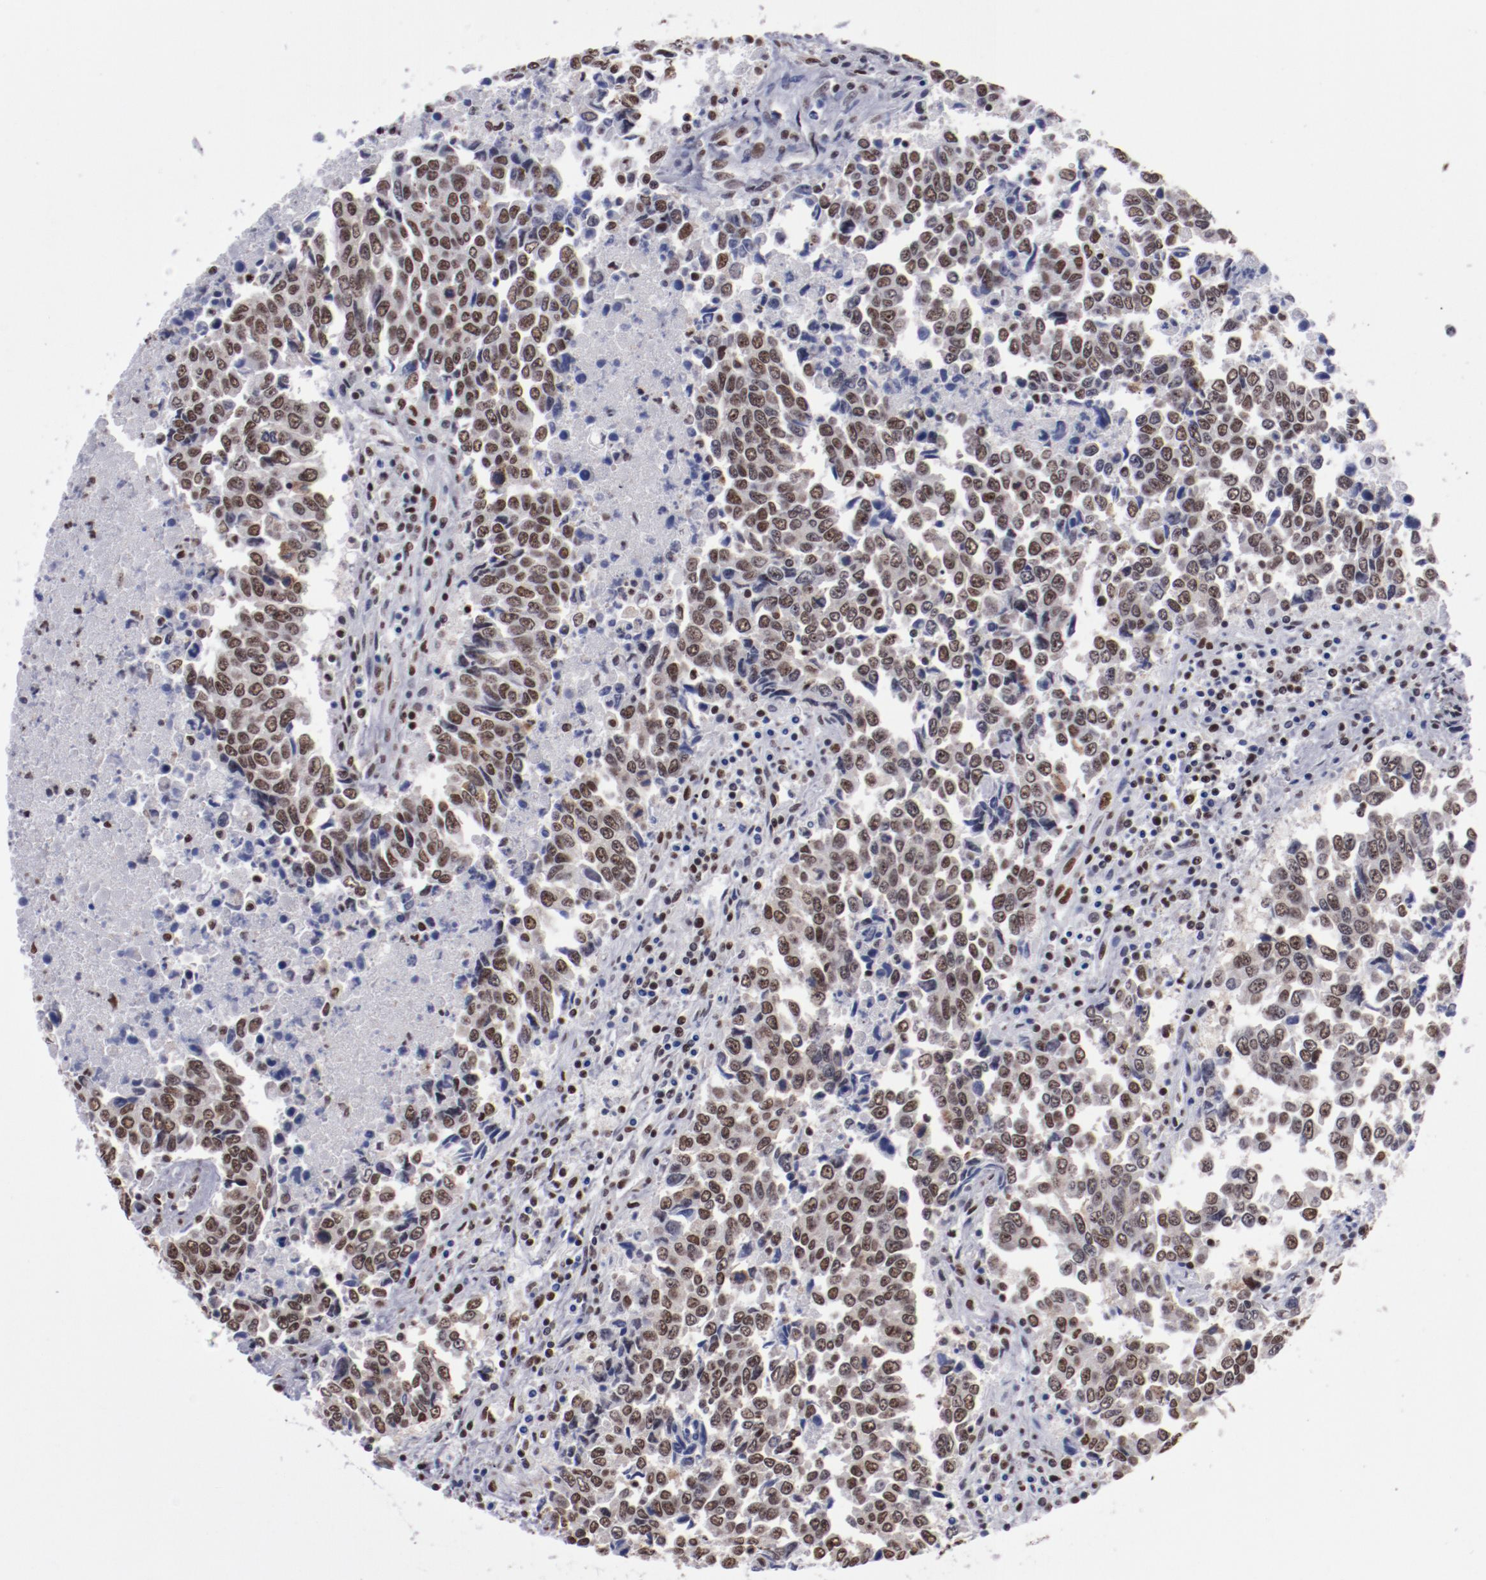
{"staining": {"intensity": "strong", "quantity": ">75%", "location": "nuclear"}, "tissue": "urothelial cancer", "cell_type": "Tumor cells", "image_type": "cancer", "snomed": [{"axis": "morphology", "description": "Urothelial carcinoma, High grade"}, {"axis": "topography", "description": "Urinary bladder"}], "caption": "Protein expression analysis of human urothelial carcinoma (high-grade) reveals strong nuclear positivity in approximately >75% of tumor cells.", "gene": "HNRNPA2B1", "patient": {"sex": "male", "age": 86}}